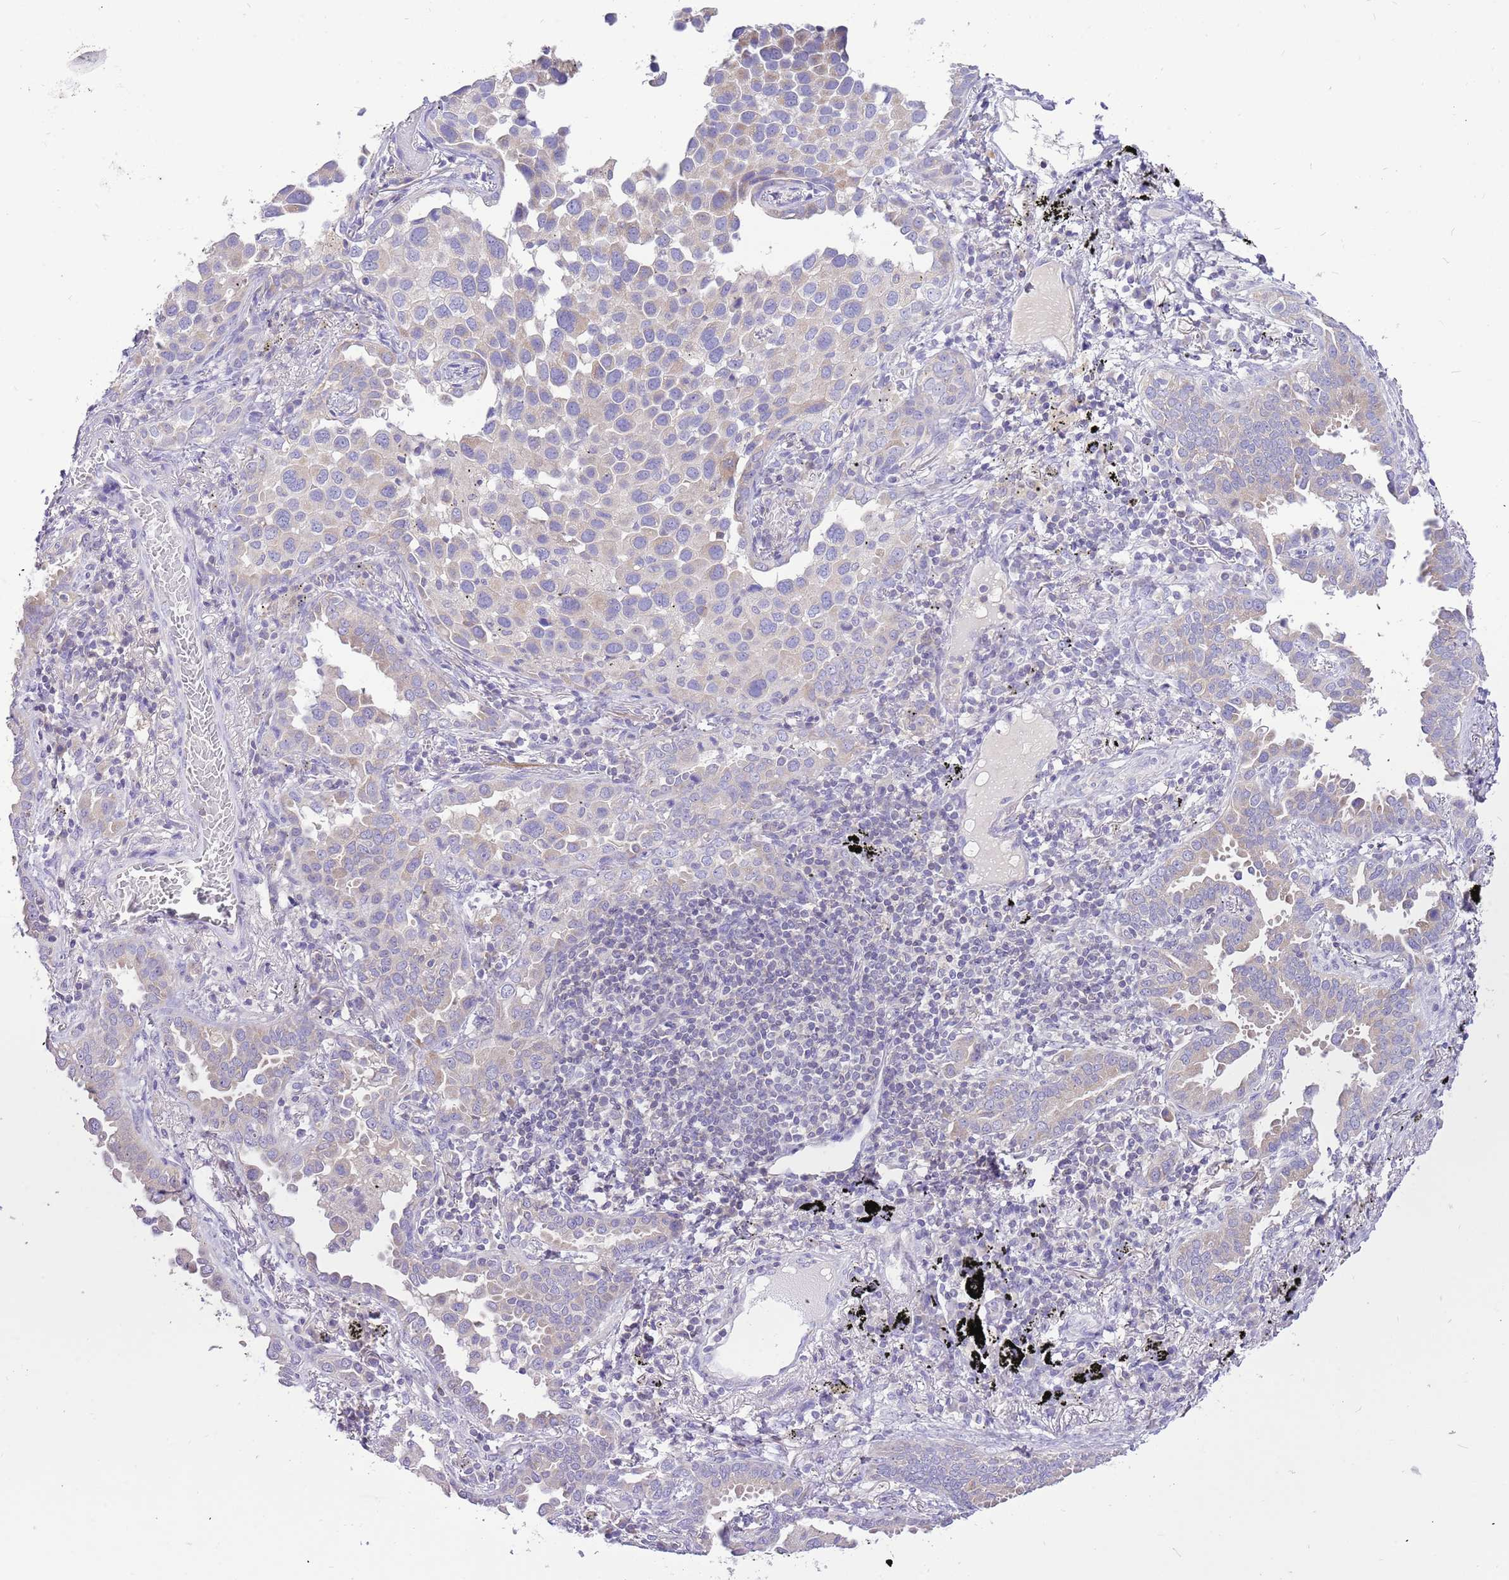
{"staining": {"intensity": "negative", "quantity": "none", "location": "none"}, "tissue": "lung cancer", "cell_type": "Tumor cells", "image_type": "cancer", "snomed": [{"axis": "morphology", "description": "Adenocarcinoma, NOS"}, {"axis": "topography", "description": "Lung"}], "caption": "Immunohistochemical staining of lung adenocarcinoma exhibits no significant positivity in tumor cells.", "gene": "GLCE", "patient": {"sex": "male", "age": 67}}